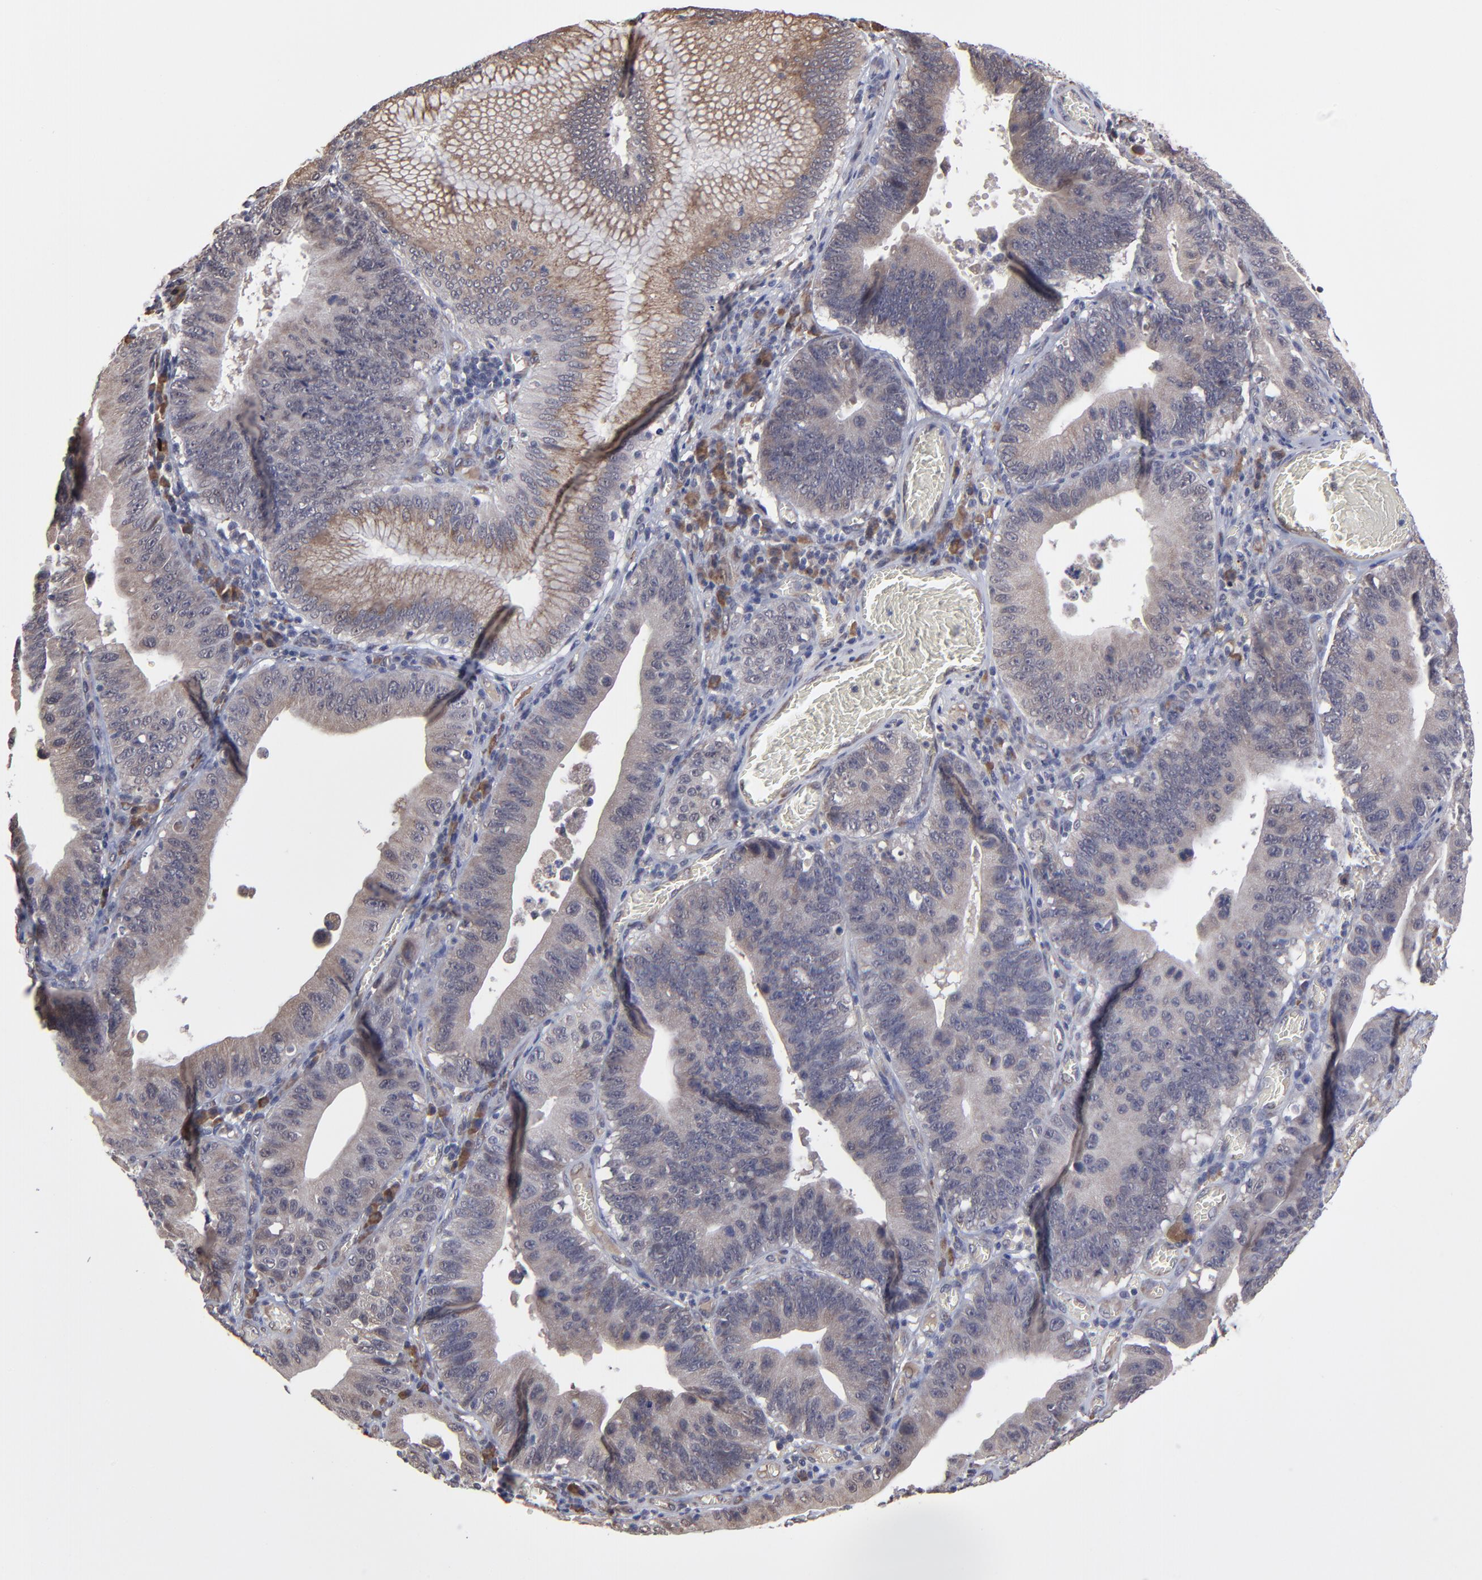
{"staining": {"intensity": "weak", "quantity": ">75%", "location": "cytoplasmic/membranous"}, "tissue": "stomach cancer", "cell_type": "Tumor cells", "image_type": "cancer", "snomed": [{"axis": "morphology", "description": "Adenocarcinoma, NOS"}, {"axis": "topography", "description": "Stomach"}, {"axis": "topography", "description": "Gastric cardia"}], "caption": "Weak cytoplasmic/membranous staining is seen in approximately >75% of tumor cells in stomach adenocarcinoma. The staining is performed using DAB brown chromogen to label protein expression. The nuclei are counter-stained blue using hematoxylin.", "gene": "CHL1", "patient": {"sex": "male", "age": 59}}